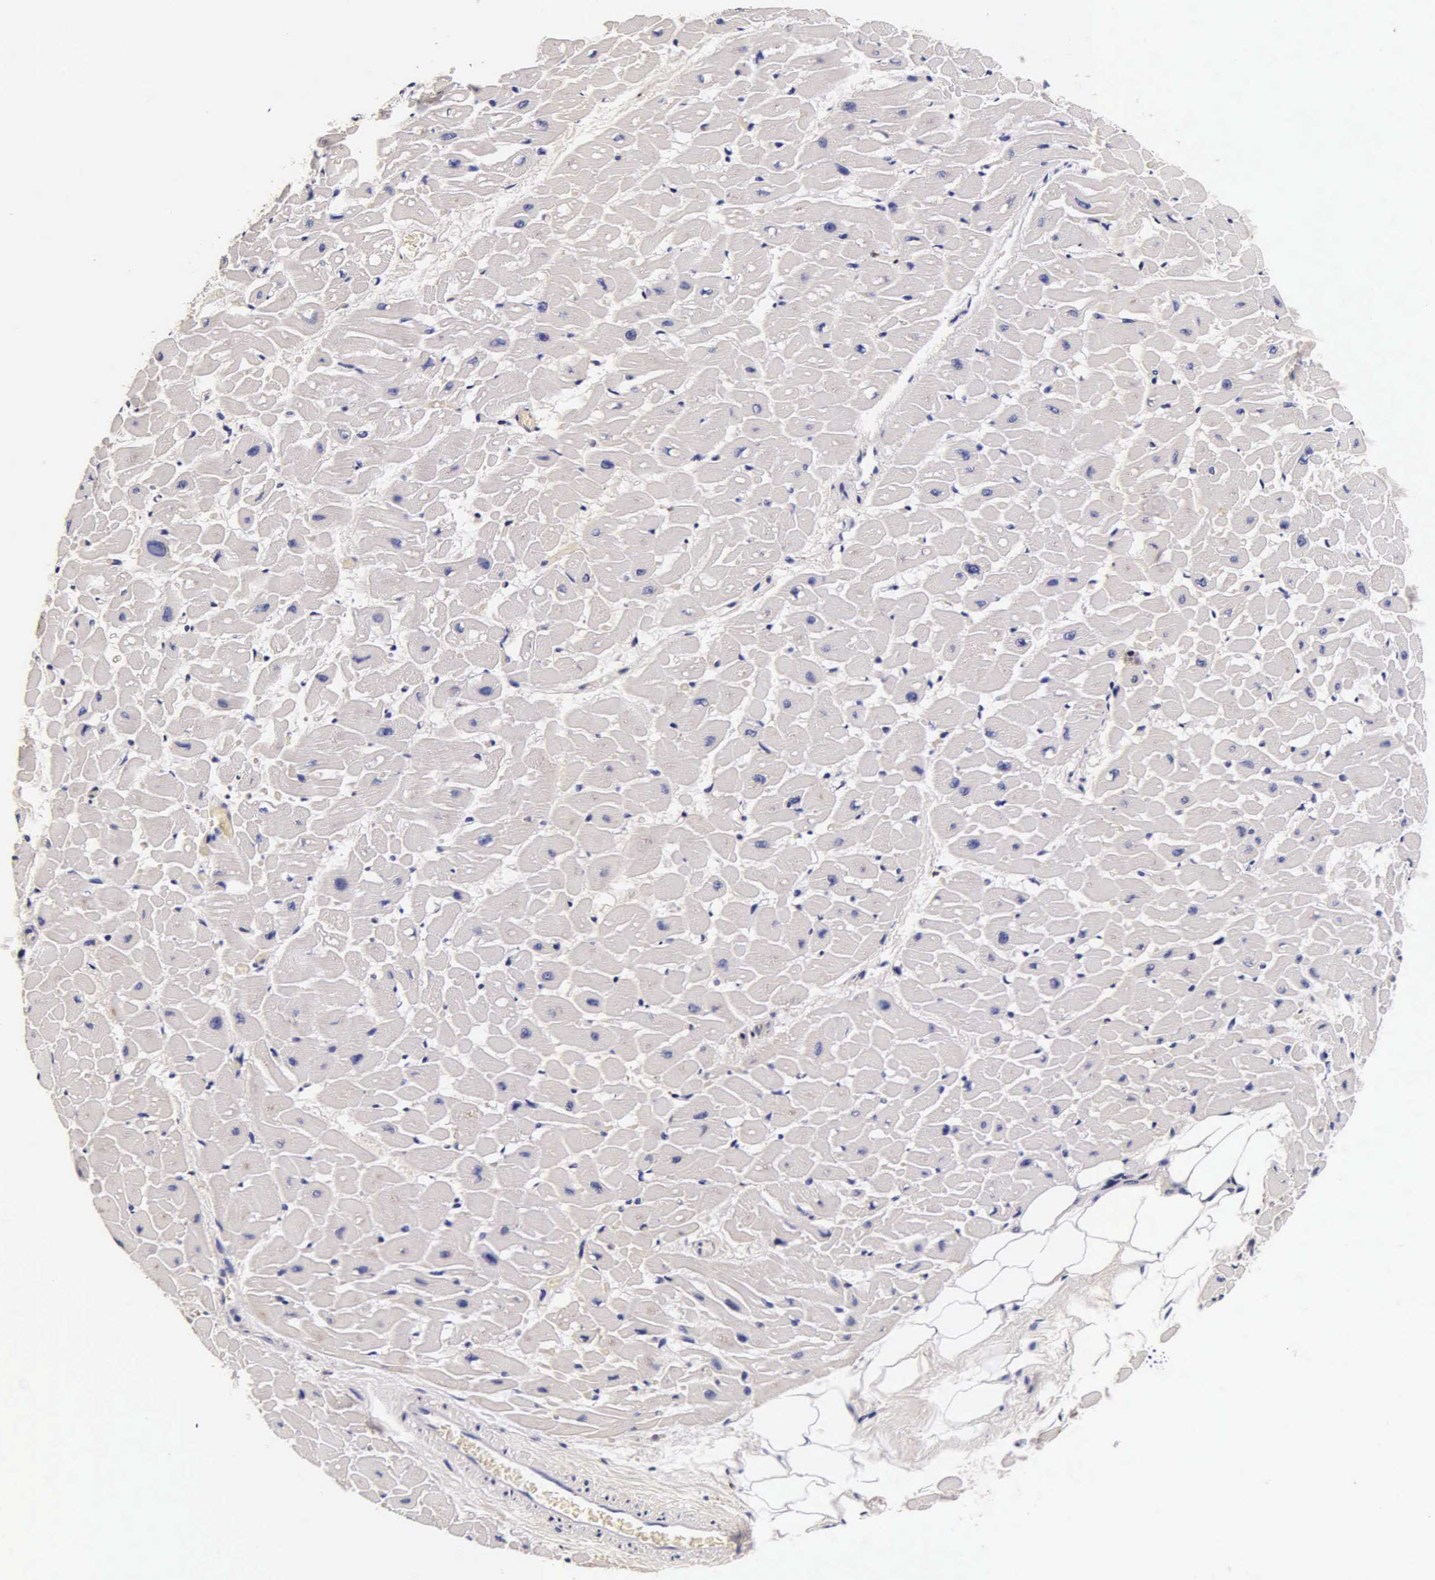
{"staining": {"intensity": "weak", "quantity": "<25%", "location": "cytoplasmic/membranous"}, "tissue": "heart muscle", "cell_type": "Cardiomyocytes", "image_type": "normal", "snomed": [{"axis": "morphology", "description": "Normal tissue, NOS"}, {"axis": "topography", "description": "Heart"}], "caption": "High magnification brightfield microscopy of unremarkable heart muscle stained with DAB (brown) and counterstained with hematoxylin (blue): cardiomyocytes show no significant staining. (IHC, brightfield microscopy, high magnification).", "gene": "CTSB", "patient": {"sex": "male", "age": 45}}